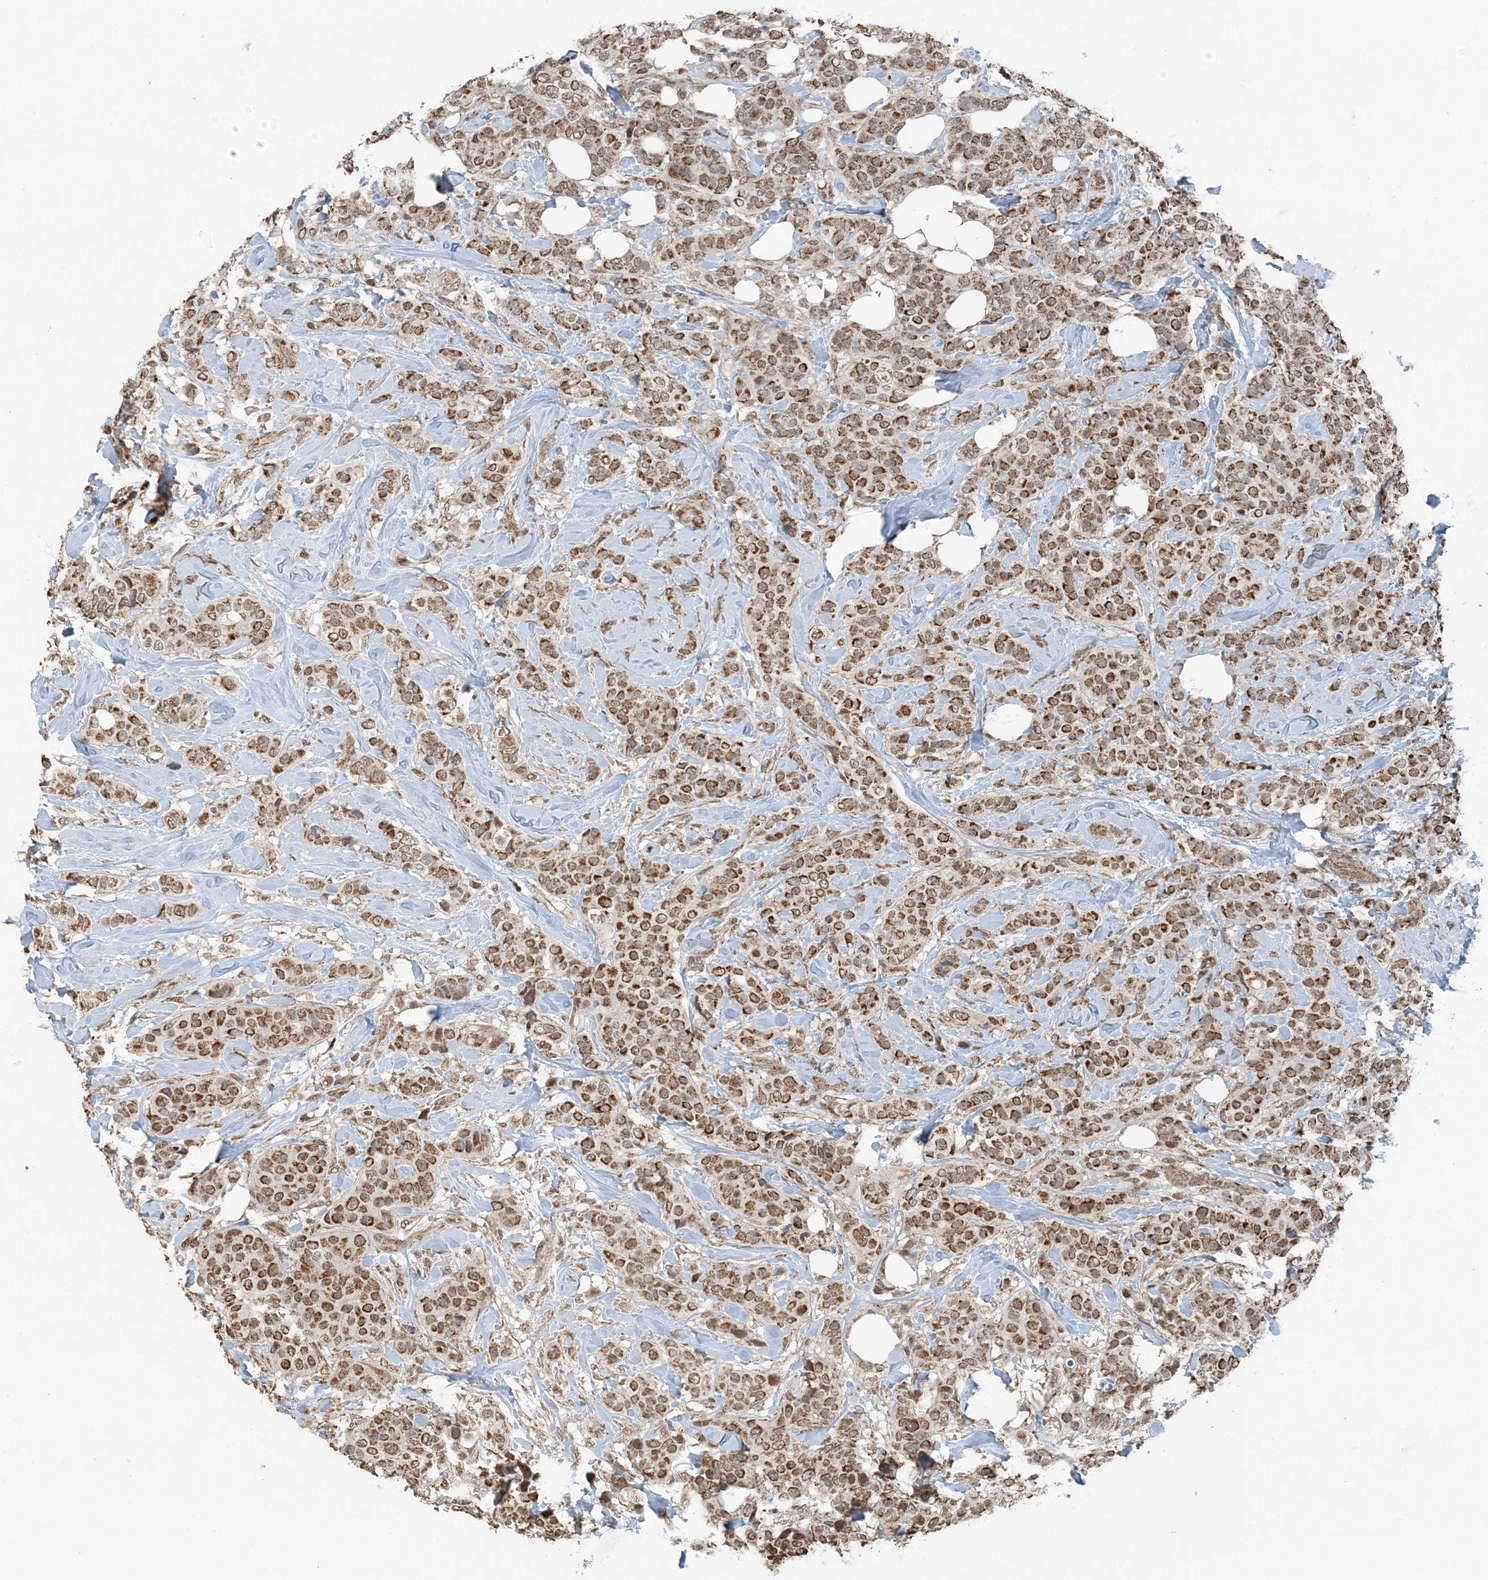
{"staining": {"intensity": "moderate", "quantity": ">75%", "location": "cytoplasmic/membranous"}, "tissue": "breast cancer", "cell_type": "Tumor cells", "image_type": "cancer", "snomed": [{"axis": "morphology", "description": "Lobular carcinoma"}, {"axis": "topography", "description": "Breast"}], "caption": "Protein staining reveals moderate cytoplasmic/membranous positivity in approximately >75% of tumor cells in breast cancer (lobular carcinoma).", "gene": "PILRB", "patient": {"sex": "female", "age": 51}}